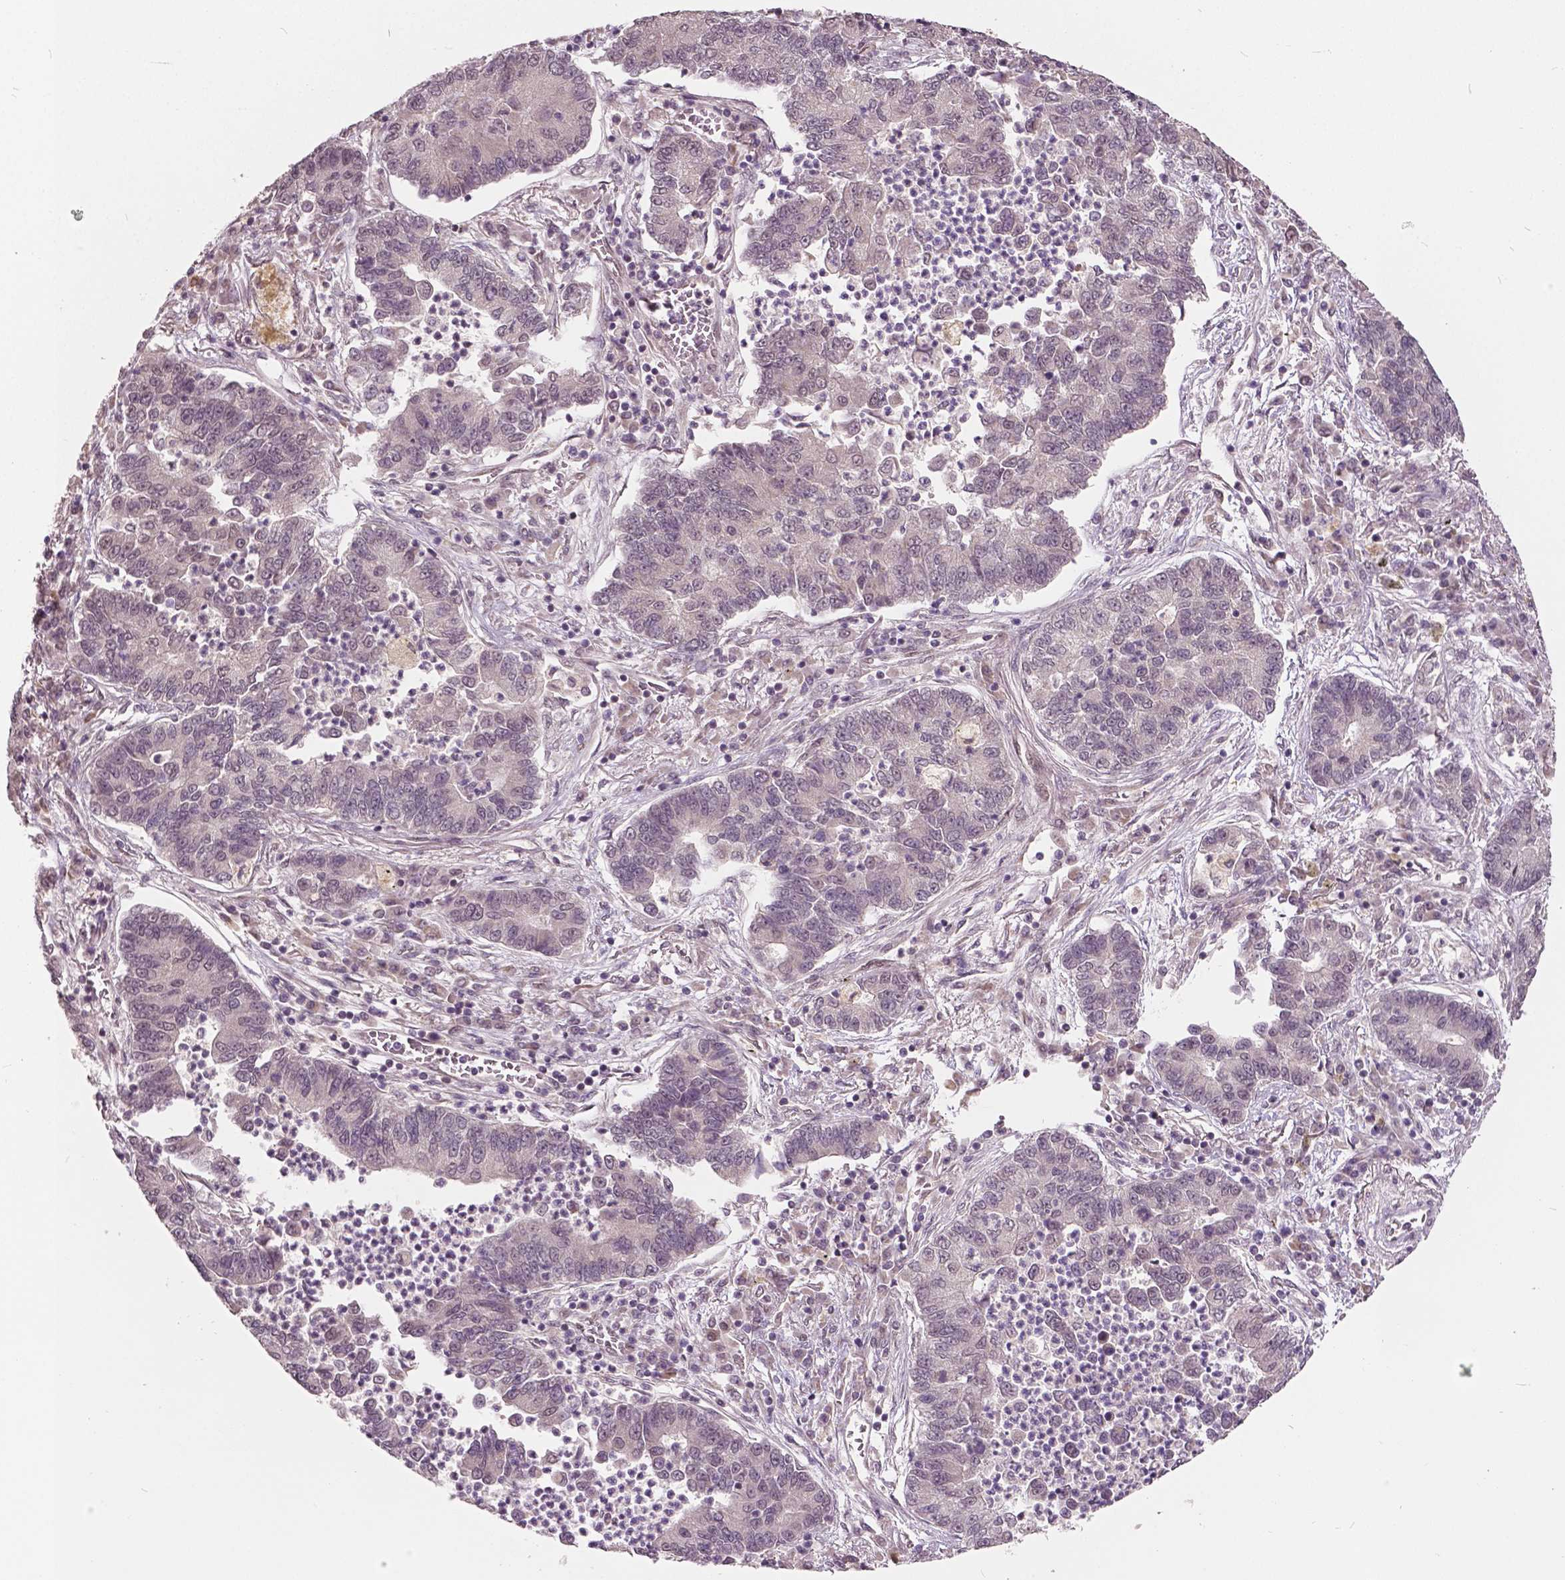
{"staining": {"intensity": "negative", "quantity": "none", "location": "none"}, "tissue": "lung cancer", "cell_type": "Tumor cells", "image_type": "cancer", "snomed": [{"axis": "morphology", "description": "Adenocarcinoma, NOS"}, {"axis": "topography", "description": "Lung"}], "caption": "A high-resolution image shows immunohistochemistry staining of lung cancer (adenocarcinoma), which exhibits no significant expression in tumor cells.", "gene": "HMBOX1", "patient": {"sex": "female", "age": 57}}